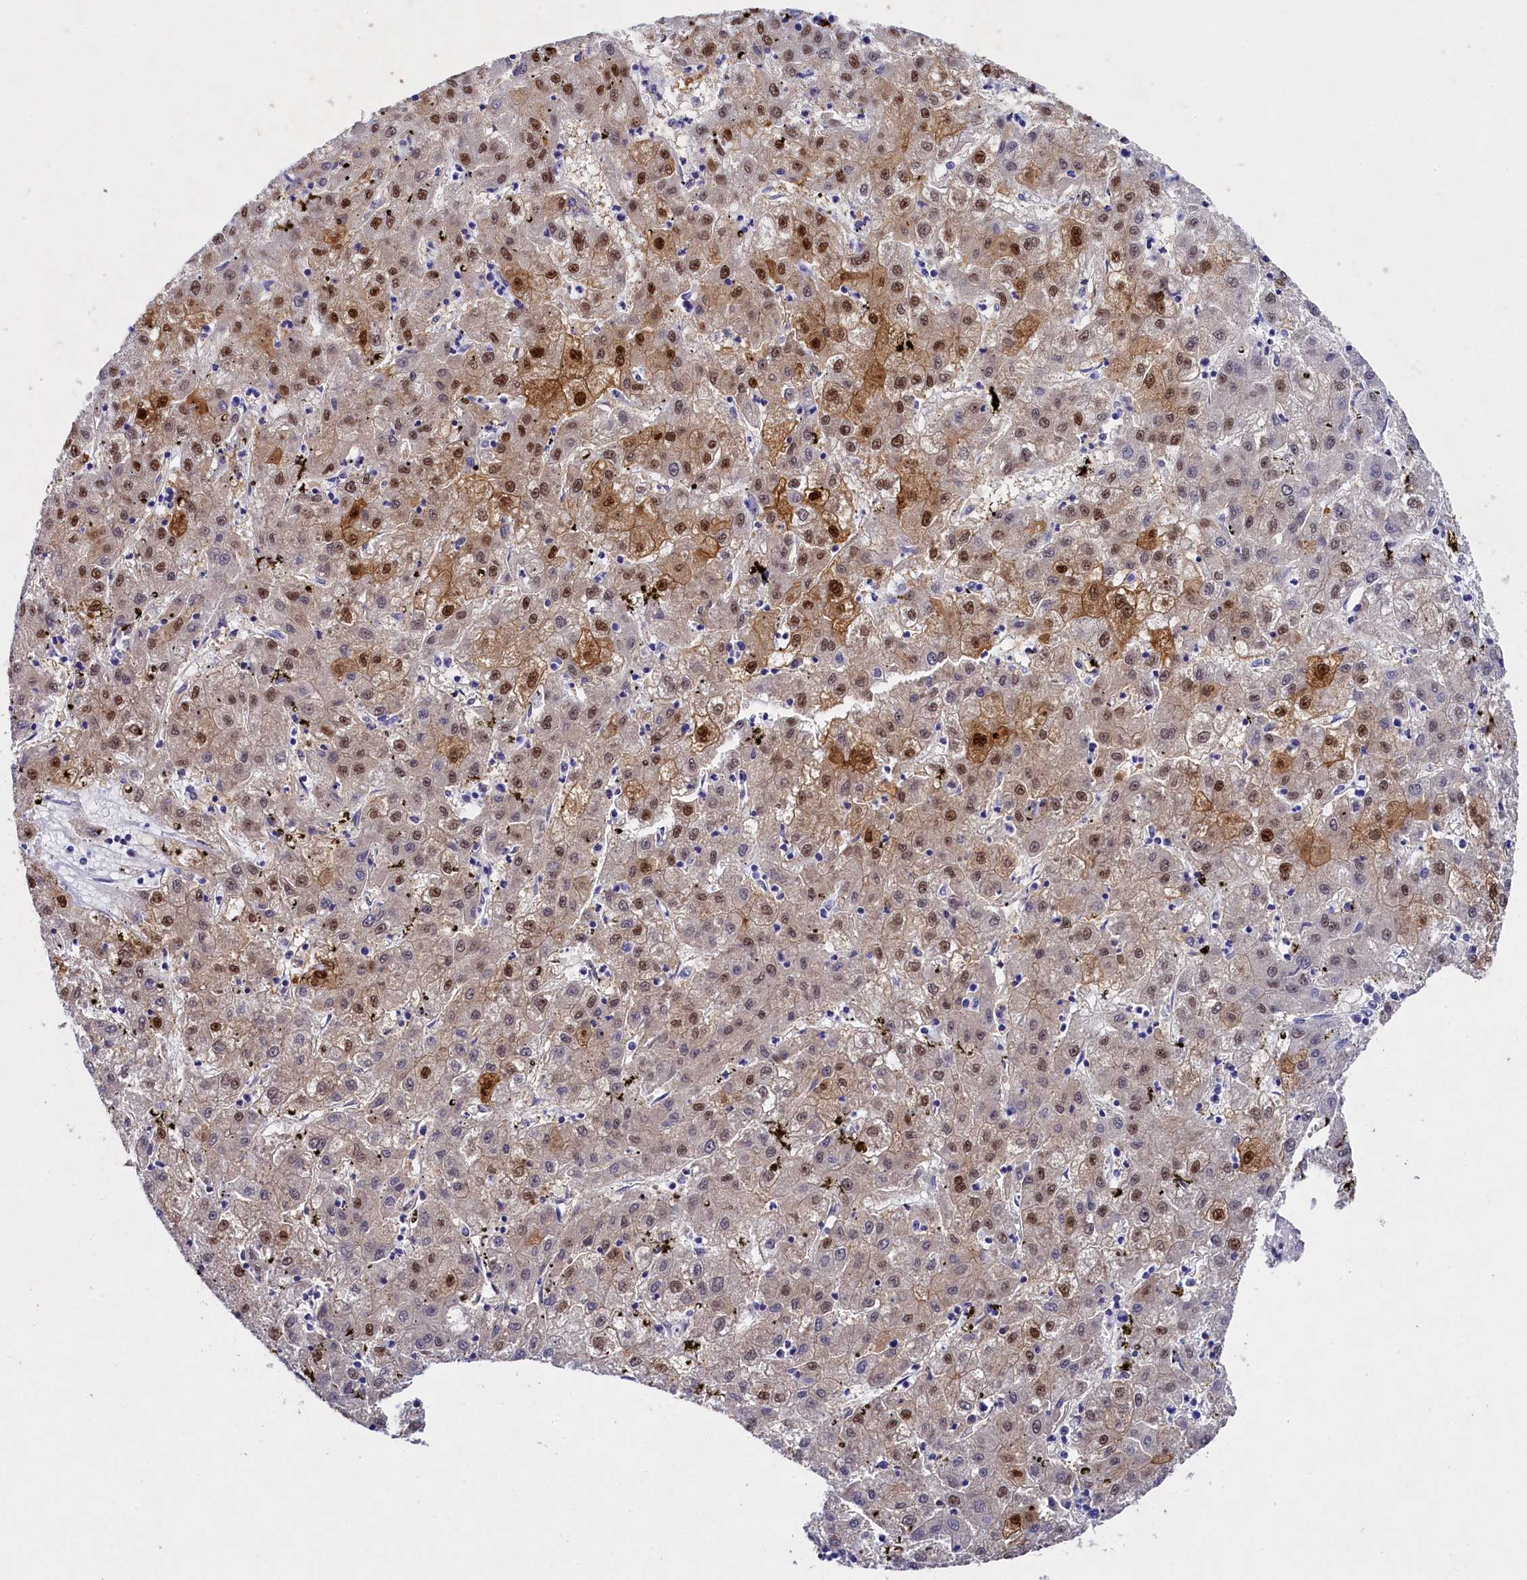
{"staining": {"intensity": "moderate", "quantity": ">75%", "location": "nuclear"}, "tissue": "liver cancer", "cell_type": "Tumor cells", "image_type": "cancer", "snomed": [{"axis": "morphology", "description": "Carcinoma, Hepatocellular, NOS"}, {"axis": "topography", "description": "Liver"}], "caption": "Immunohistochemical staining of liver cancer demonstrates medium levels of moderate nuclear protein staining in approximately >75% of tumor cells.", "gene": "TGDS", "patient": {"sex": "male", "age": 72}}